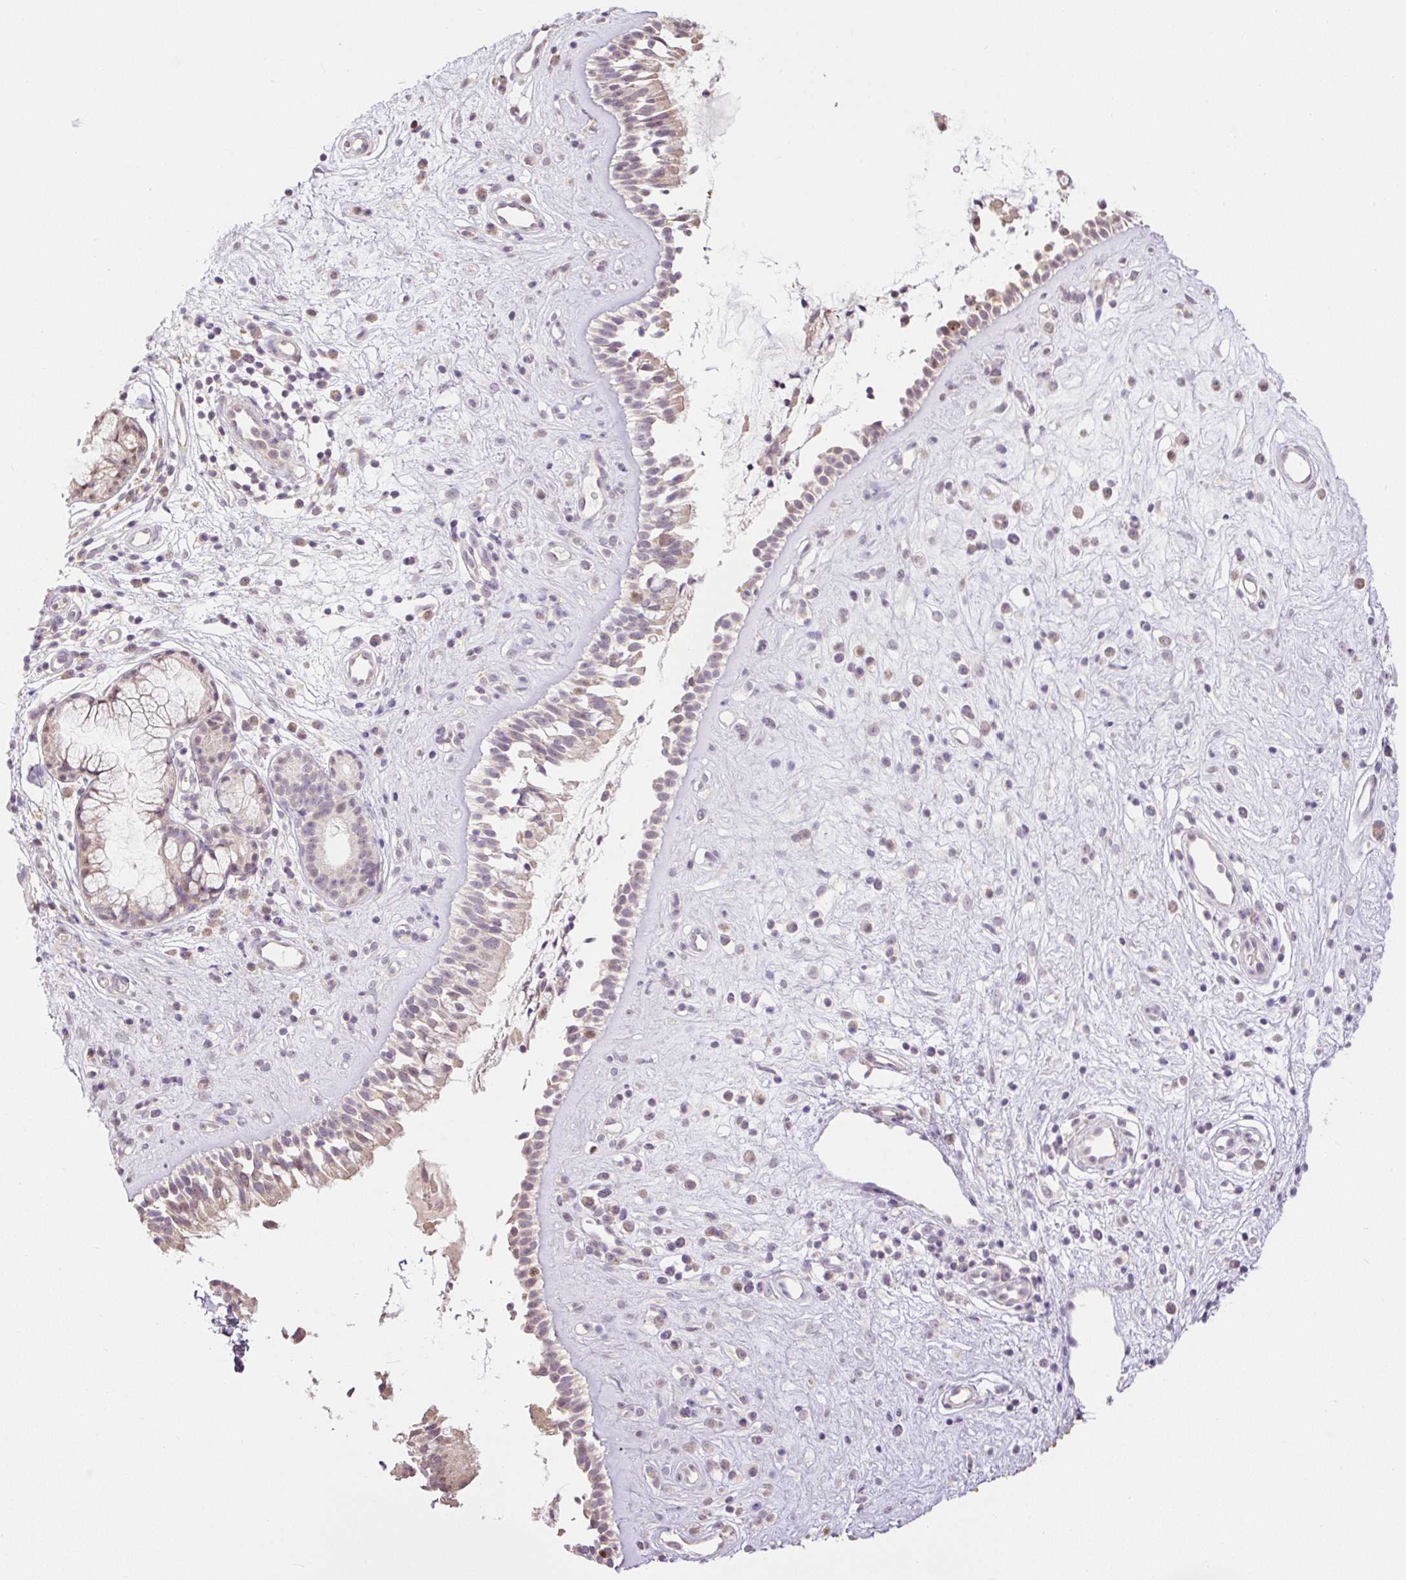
{"staining": {"intensity": "weak", "quantity": "25%-75%", "location": "cytoplasmic/membranous,nuclear"}, "tissue": "nasopharynx", "cell_type": "Respiratory epithelial cells", "image_type": "normal", "snomed": [{"axis": "morphology", "description": "Normal tissue, NOS"}, {"axis": "topography", "description": "Nasopharynx"}], "caption": "DAB (3,3'-diaminobenzidine) immunohistochemical staining of unremarkable human nasopharynx reveals weak cytoplasmic/membranous,nuclear protein expression in about 25%-75% of respiratory epithelial cells.", "gene": "RACGAP1", "patient": {"sex": "male", "age": 32}}